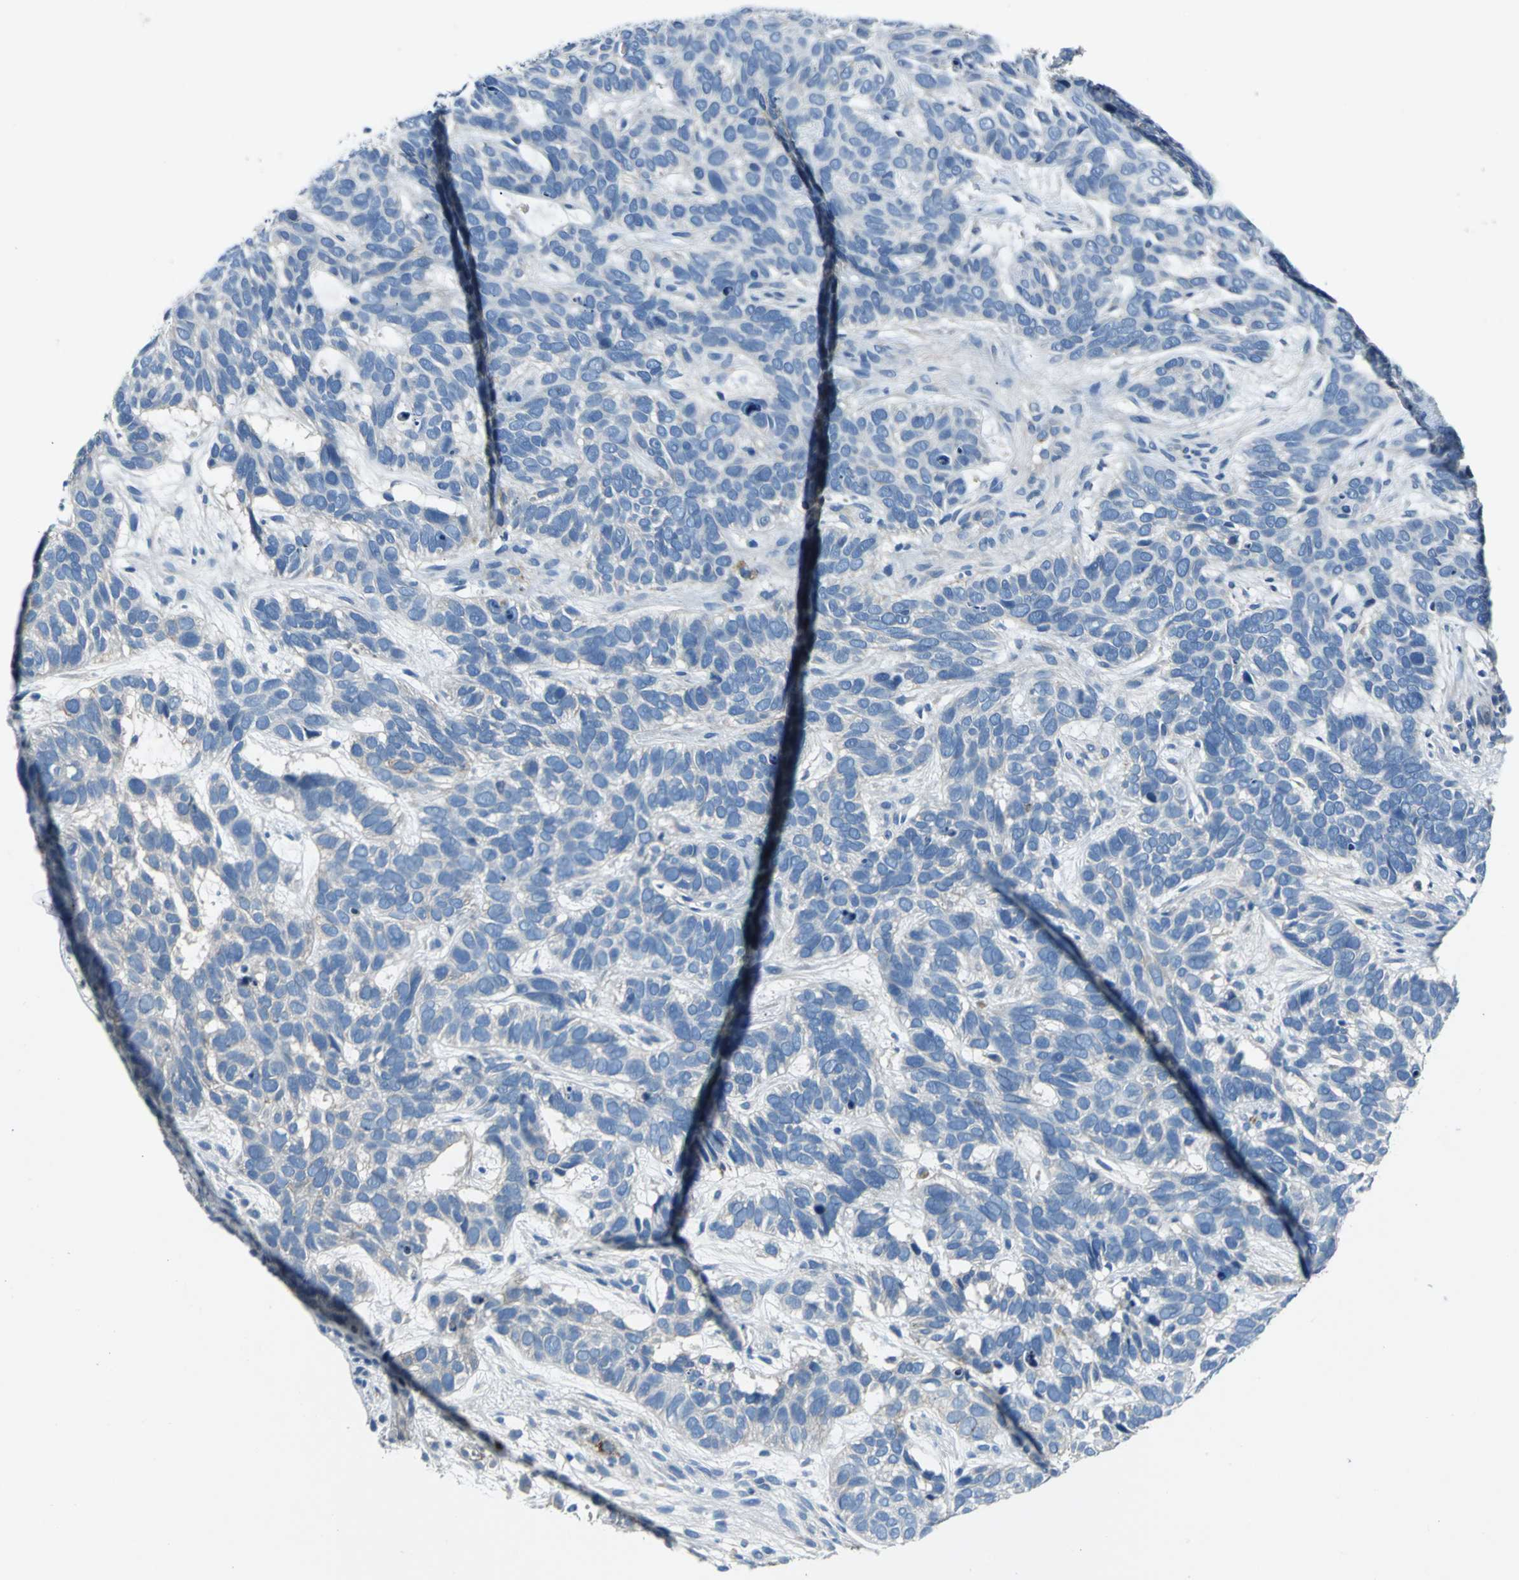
{"staining": {"intensity": "negative", "quantity": "none", "location": "none"}, "tissue": "skin cancer", "cell_type": "Tumor cells", "image_type": "cancer", "snomed": [{"axis": "morphology", "description": "Basal cell carcinoma"}, {"axis": "topography", "description": "Skin"}], "caption": "The image displays no significant expression in tumor cells of basal cell carcinoma (skin).", "gene": "SELP", "patient": {"sex": "male", "age": 87}}